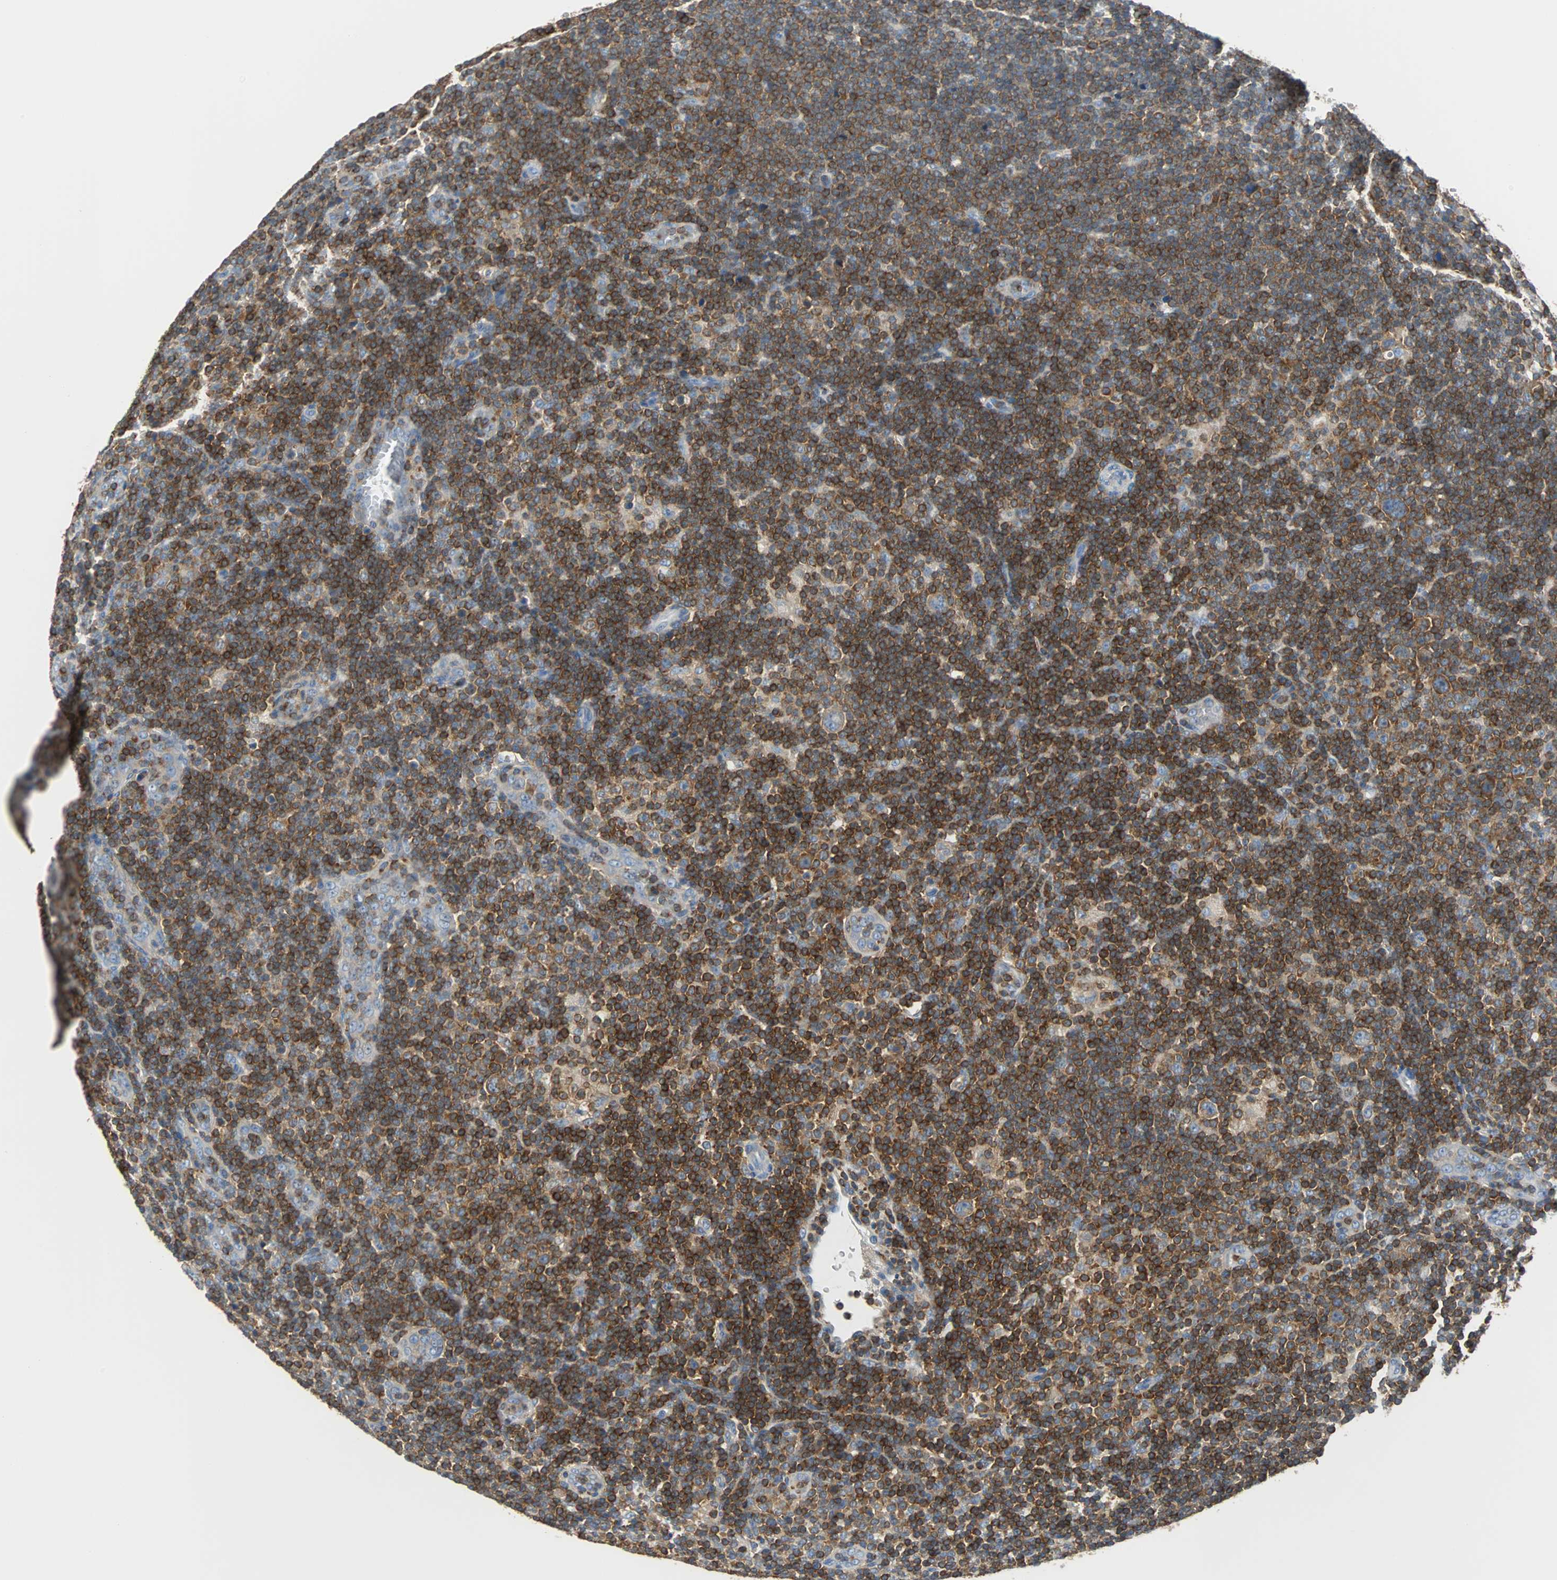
{"staining": {"intensity": "moderate", "quantity": "25%-75%", "location": "cytoplasmic/membranous"}, "tissue": "lymphoma", "cell_type": "Tumor cells", "image_type": "cancer", "snomed": [{"axis": "morphology", "description": "Hodgkin's disease, NOS"}, {"axis": "topography", "description": "Lymph node"}], "caption": "Protein staining exhibits moderate cytoplasmic/membranous expression in about 25%-75% of tumor cells in Hodgkin's disease.", "gene": "TSC22D4", "patient": {"sex": "female", "age": 57}}